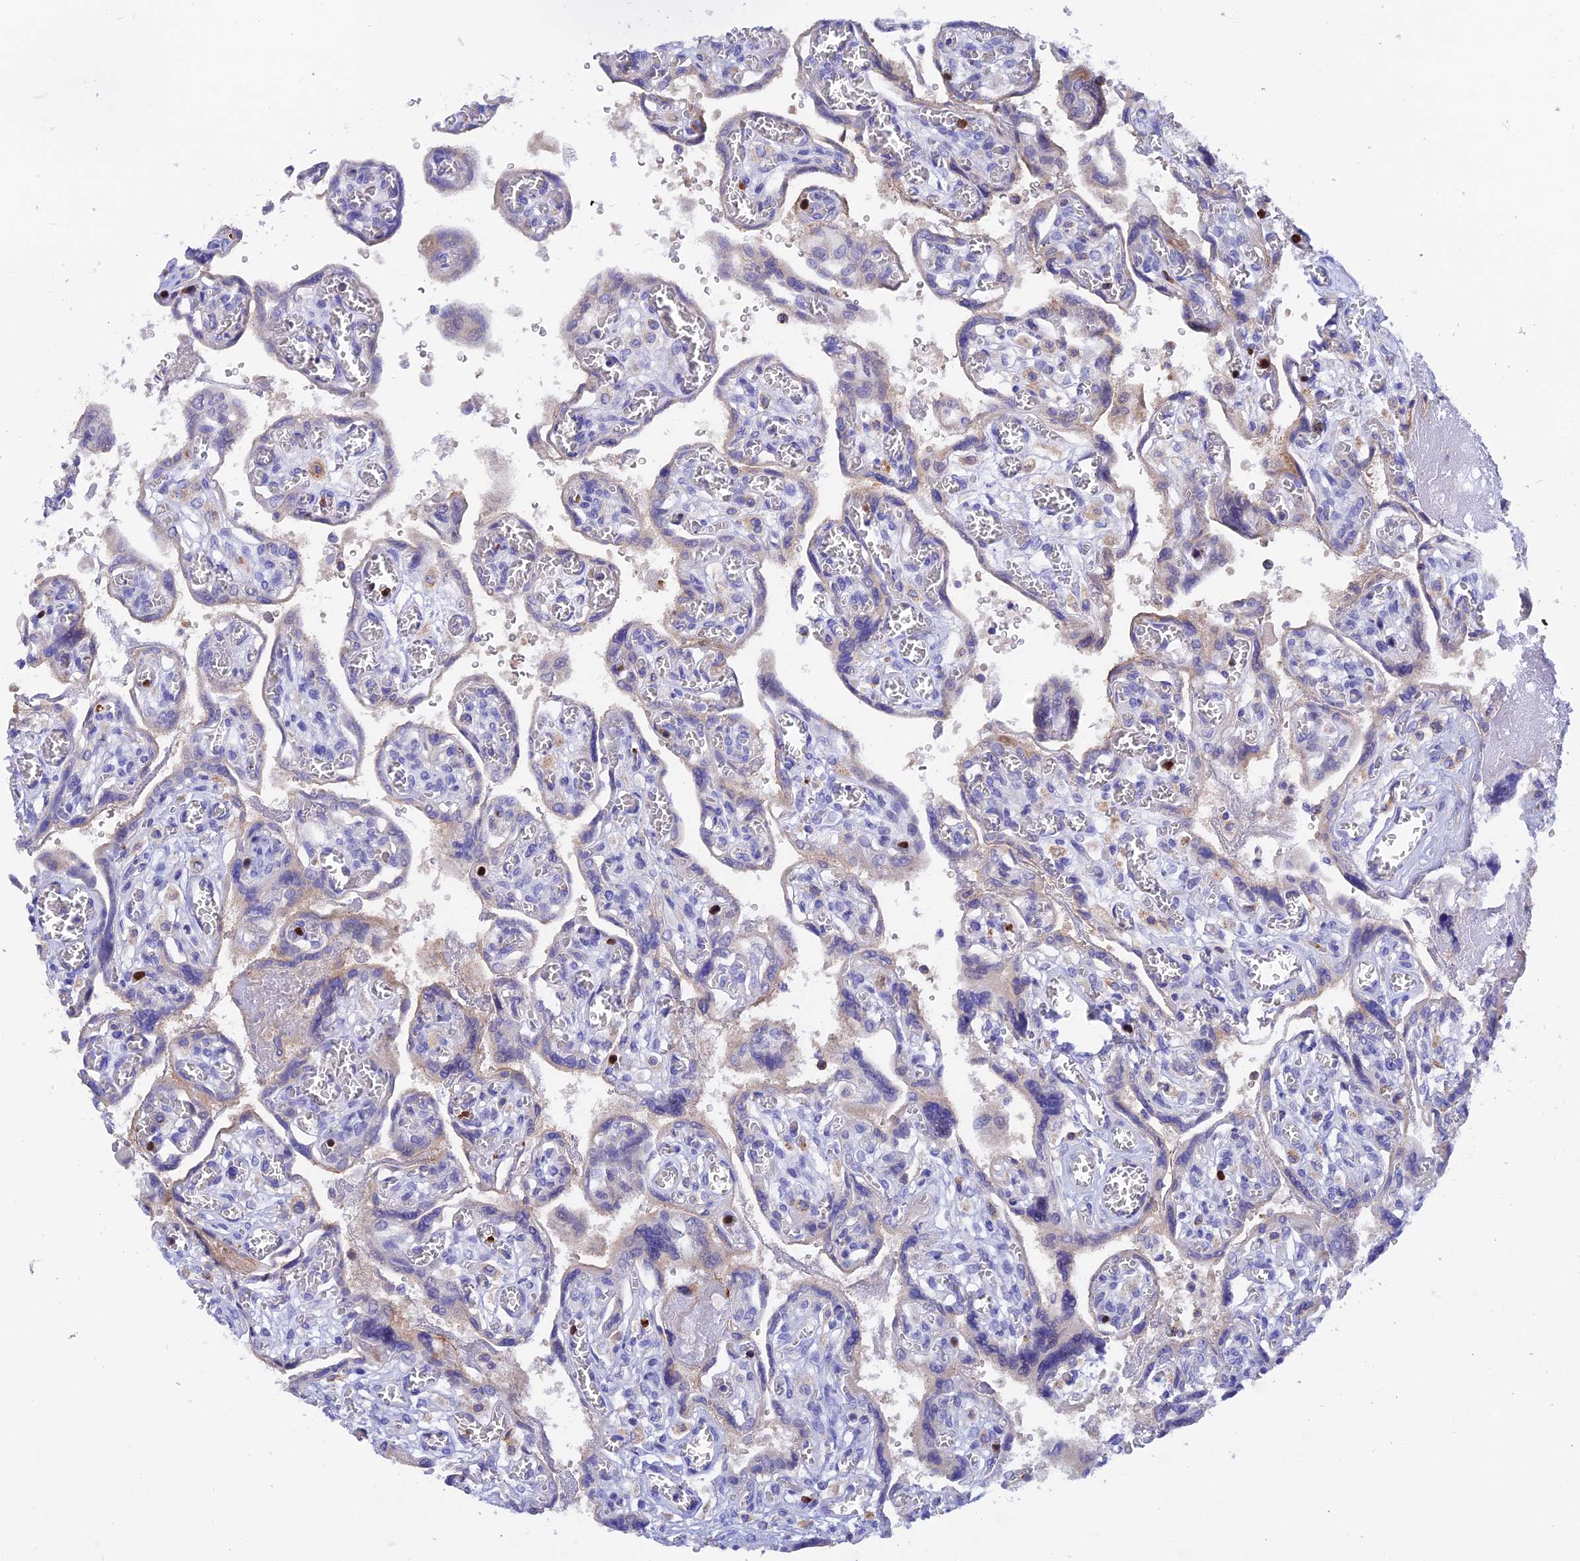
{"staining": {"intensity": "negative", "quantity": "none", "location": "none"}, "tissue": "placenta", "cell_type": "Trophoblastic cells", "image_type": "normal", "snomed": [{"axis": "morphology", "description": "Normal tissue, NOS"}, {"axis": "topography", "description": "Placenta"}], "caption": "Protein analysis of benign placenta displays no significant positivity in trophoblastic cells.", "gene": "GCDH", "patient": {"sex": "female", "age": 39}}